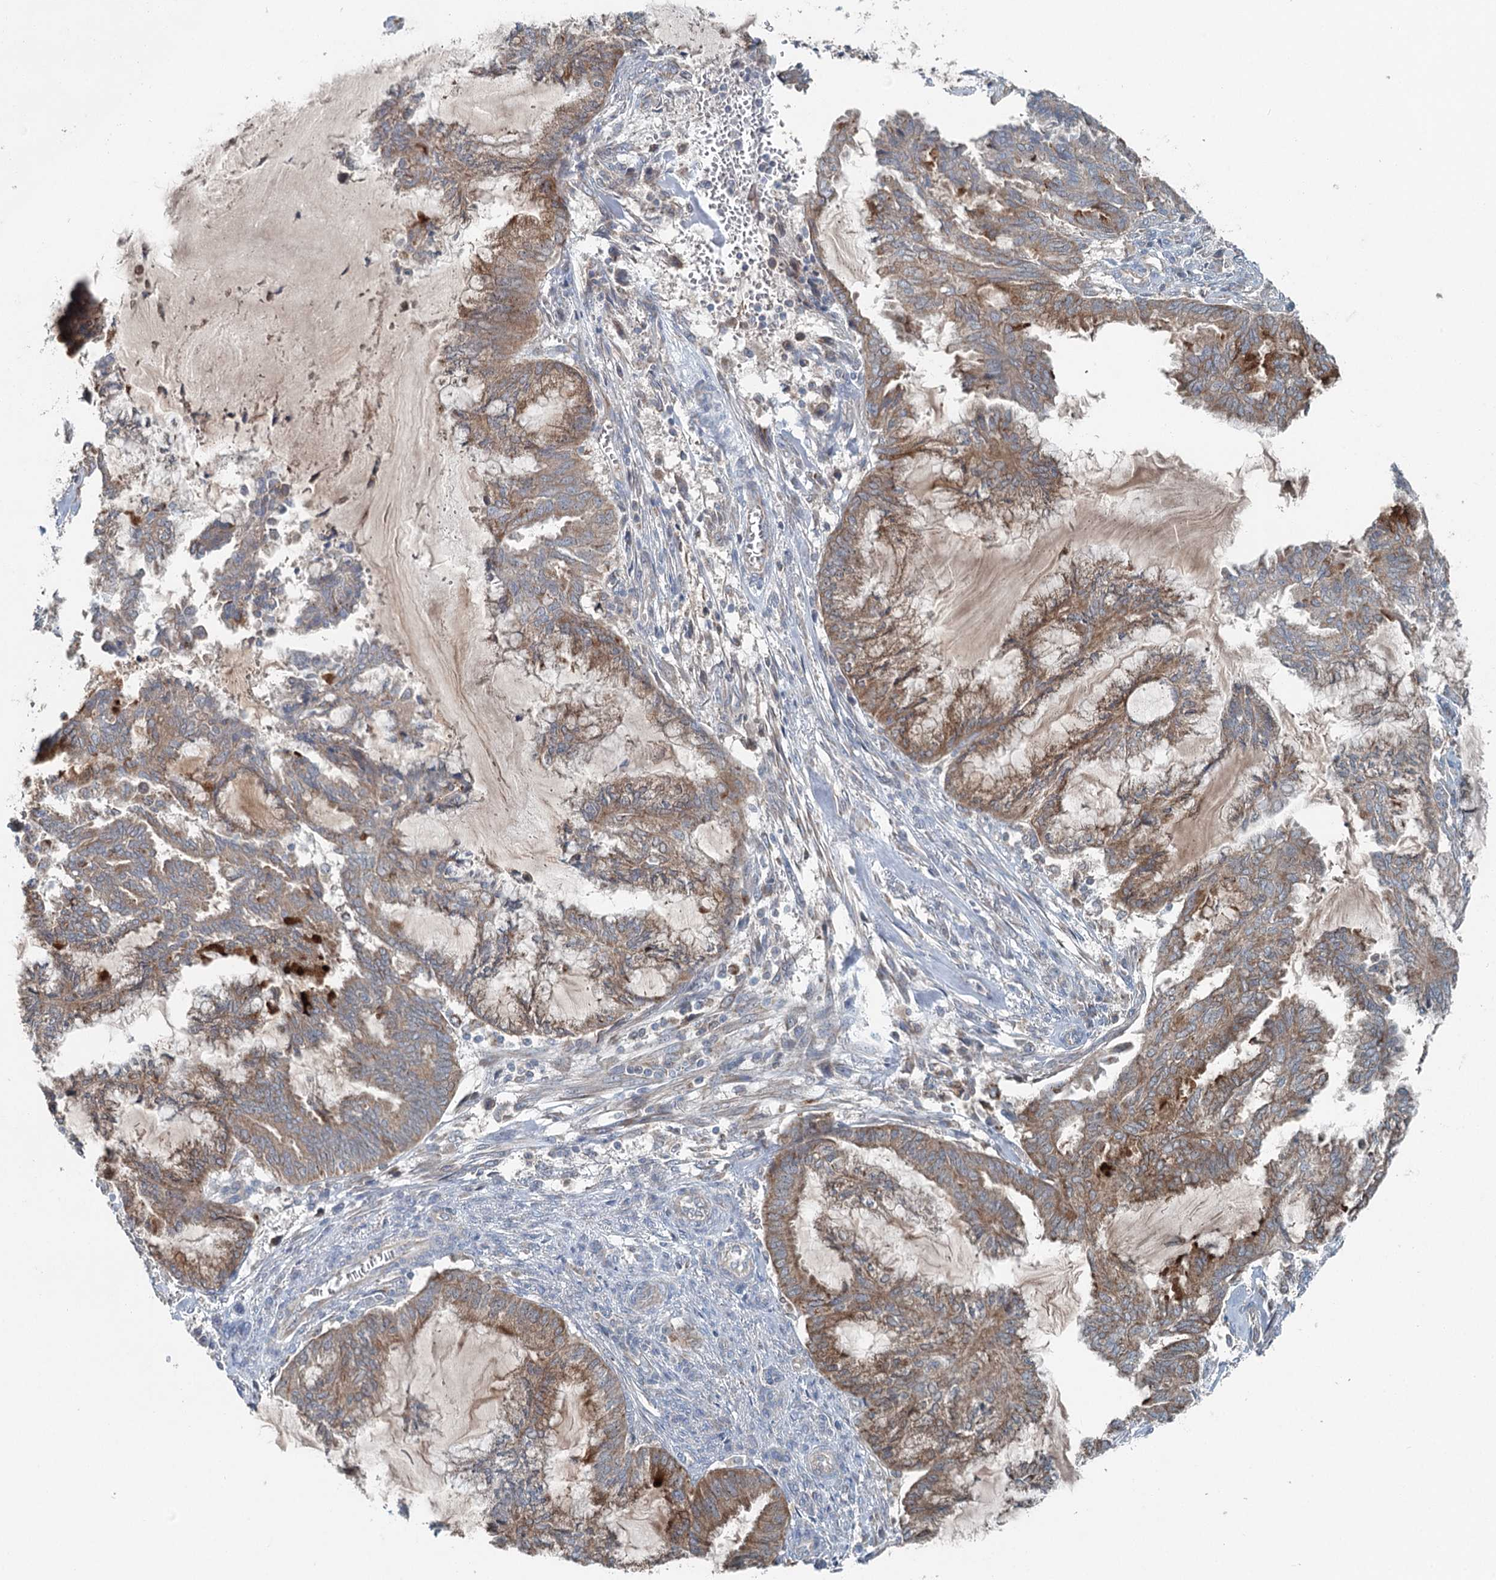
{"staining": {"intensity": "moderate", "quantity": ">75%", "location": "cytoplasmic/membranous"}, "tissue": "endometrial cancer", "cell_type": "Tumor cells", "image_type": "cancer", "snomed": [{"axis": "morphology", "description": "Adenocarcinoma, NOS"}, {"axis": "topography", "description": "Endometrium"}], "caption": "Approximately >75% of tumor cells in human endometrial cancer (adenocarcinoma) display moderate cytoplasmic/membranous protein staining as visualized by brown immunohistochemical staining.", "gene": "CHCHD5", "patient": {"sex": "female", "age": 86}}